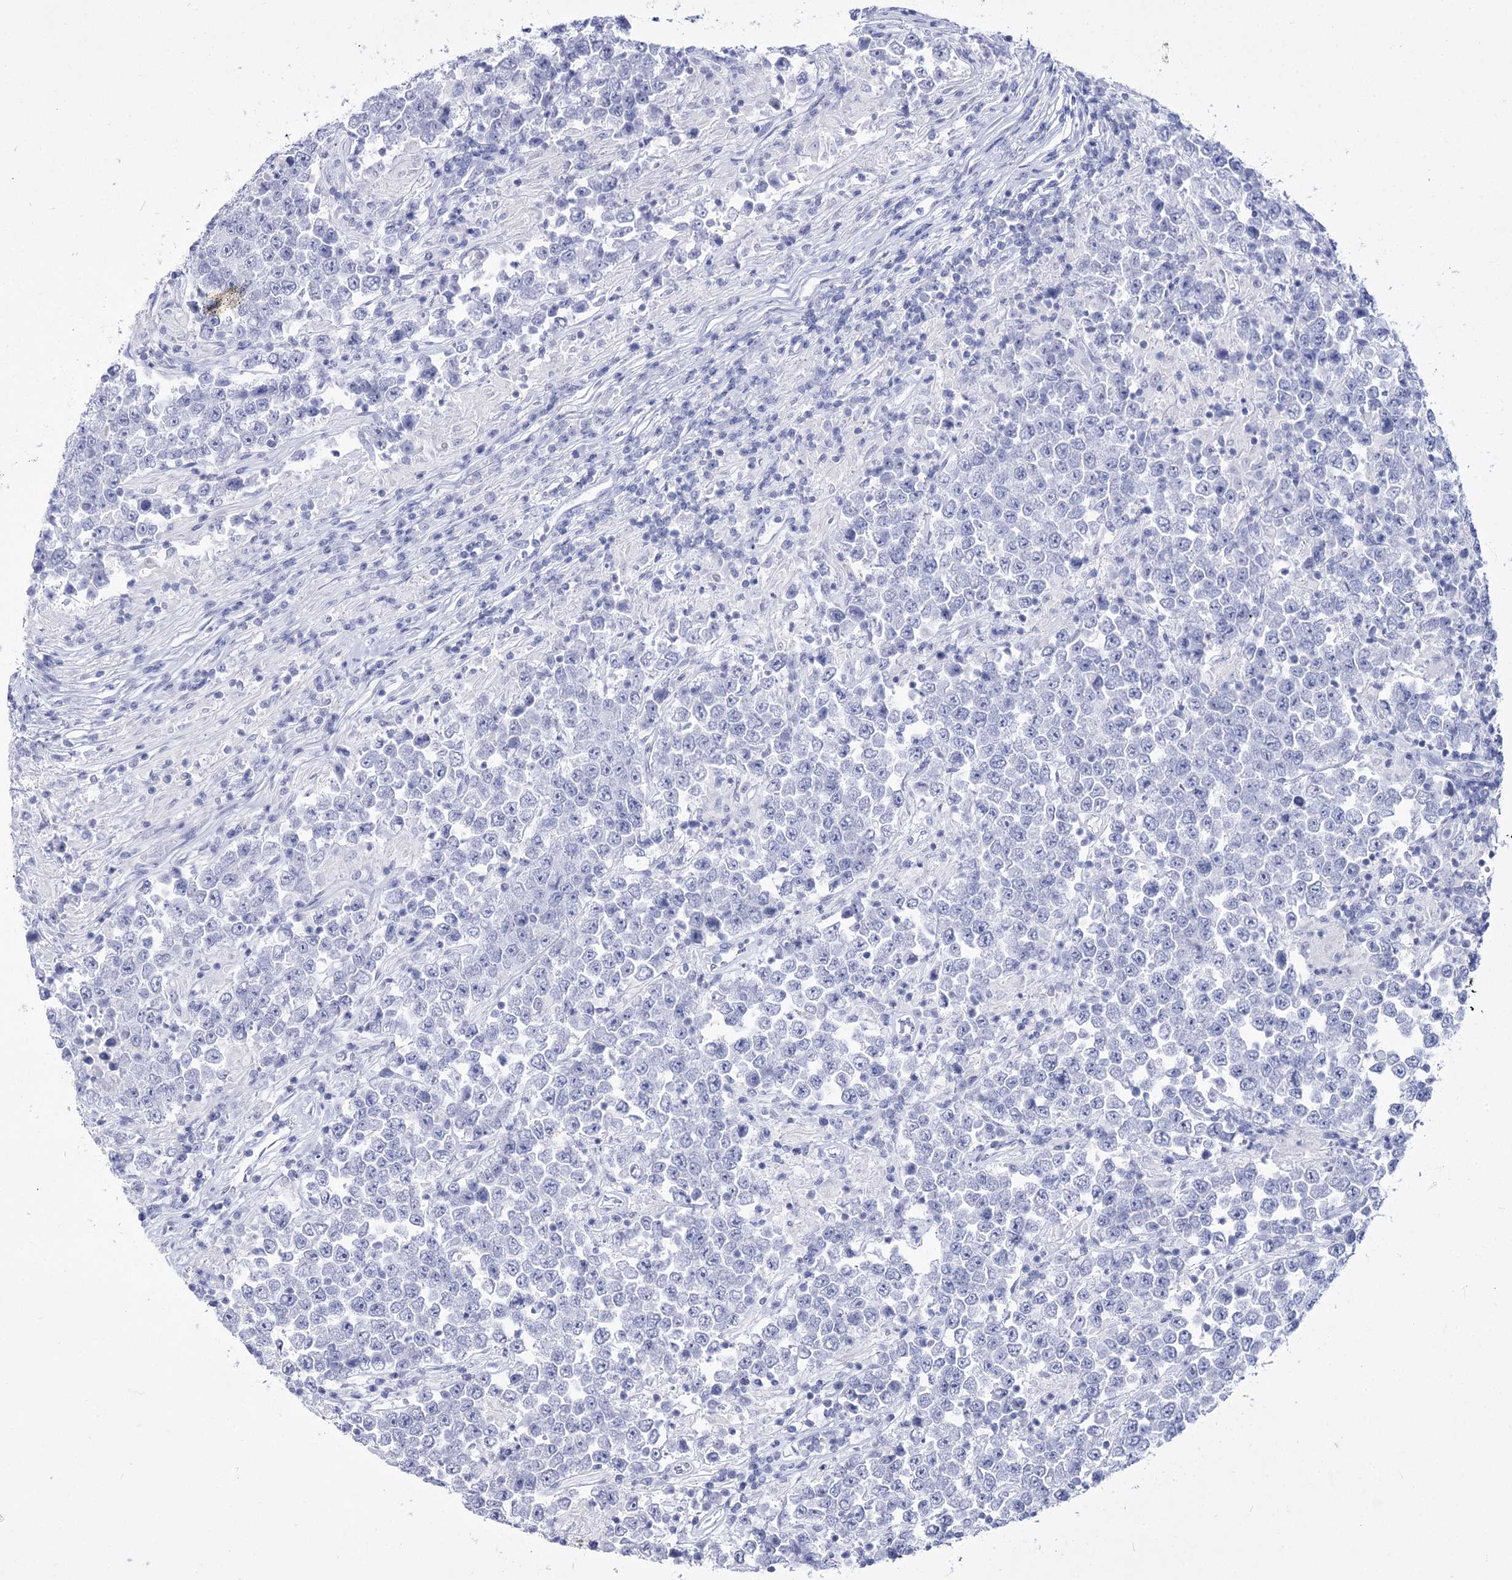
{"staining": {"intensity": "negative", "quantity": "none", "location": "none"}, "tissue": "testis cancer", "cell_type": "Tumor cells", "image_type": "cancer", "snomed": [{"axis": "morphology", "description": "Normal tissue, NOS"}, {"axis": "morphology", "description": "Urothelial carcinoma, High grade"}, {"axis": "morphology", "description": "Seminoma, NOS"}, {"axis": "morphology", "description": "Carcinoma, Embryonal, NOS"}, {"axis": "topography", "description": "Urinary bladder"}, {"axis": "topography", "description": "Testis"}], "caption": "DAB immunohistochemical staining of human seminoma (testis) demonstrates no significant staining in tumor cells.", "gene": "RNF186", "patient": {"sex": "male", "age": 41}}